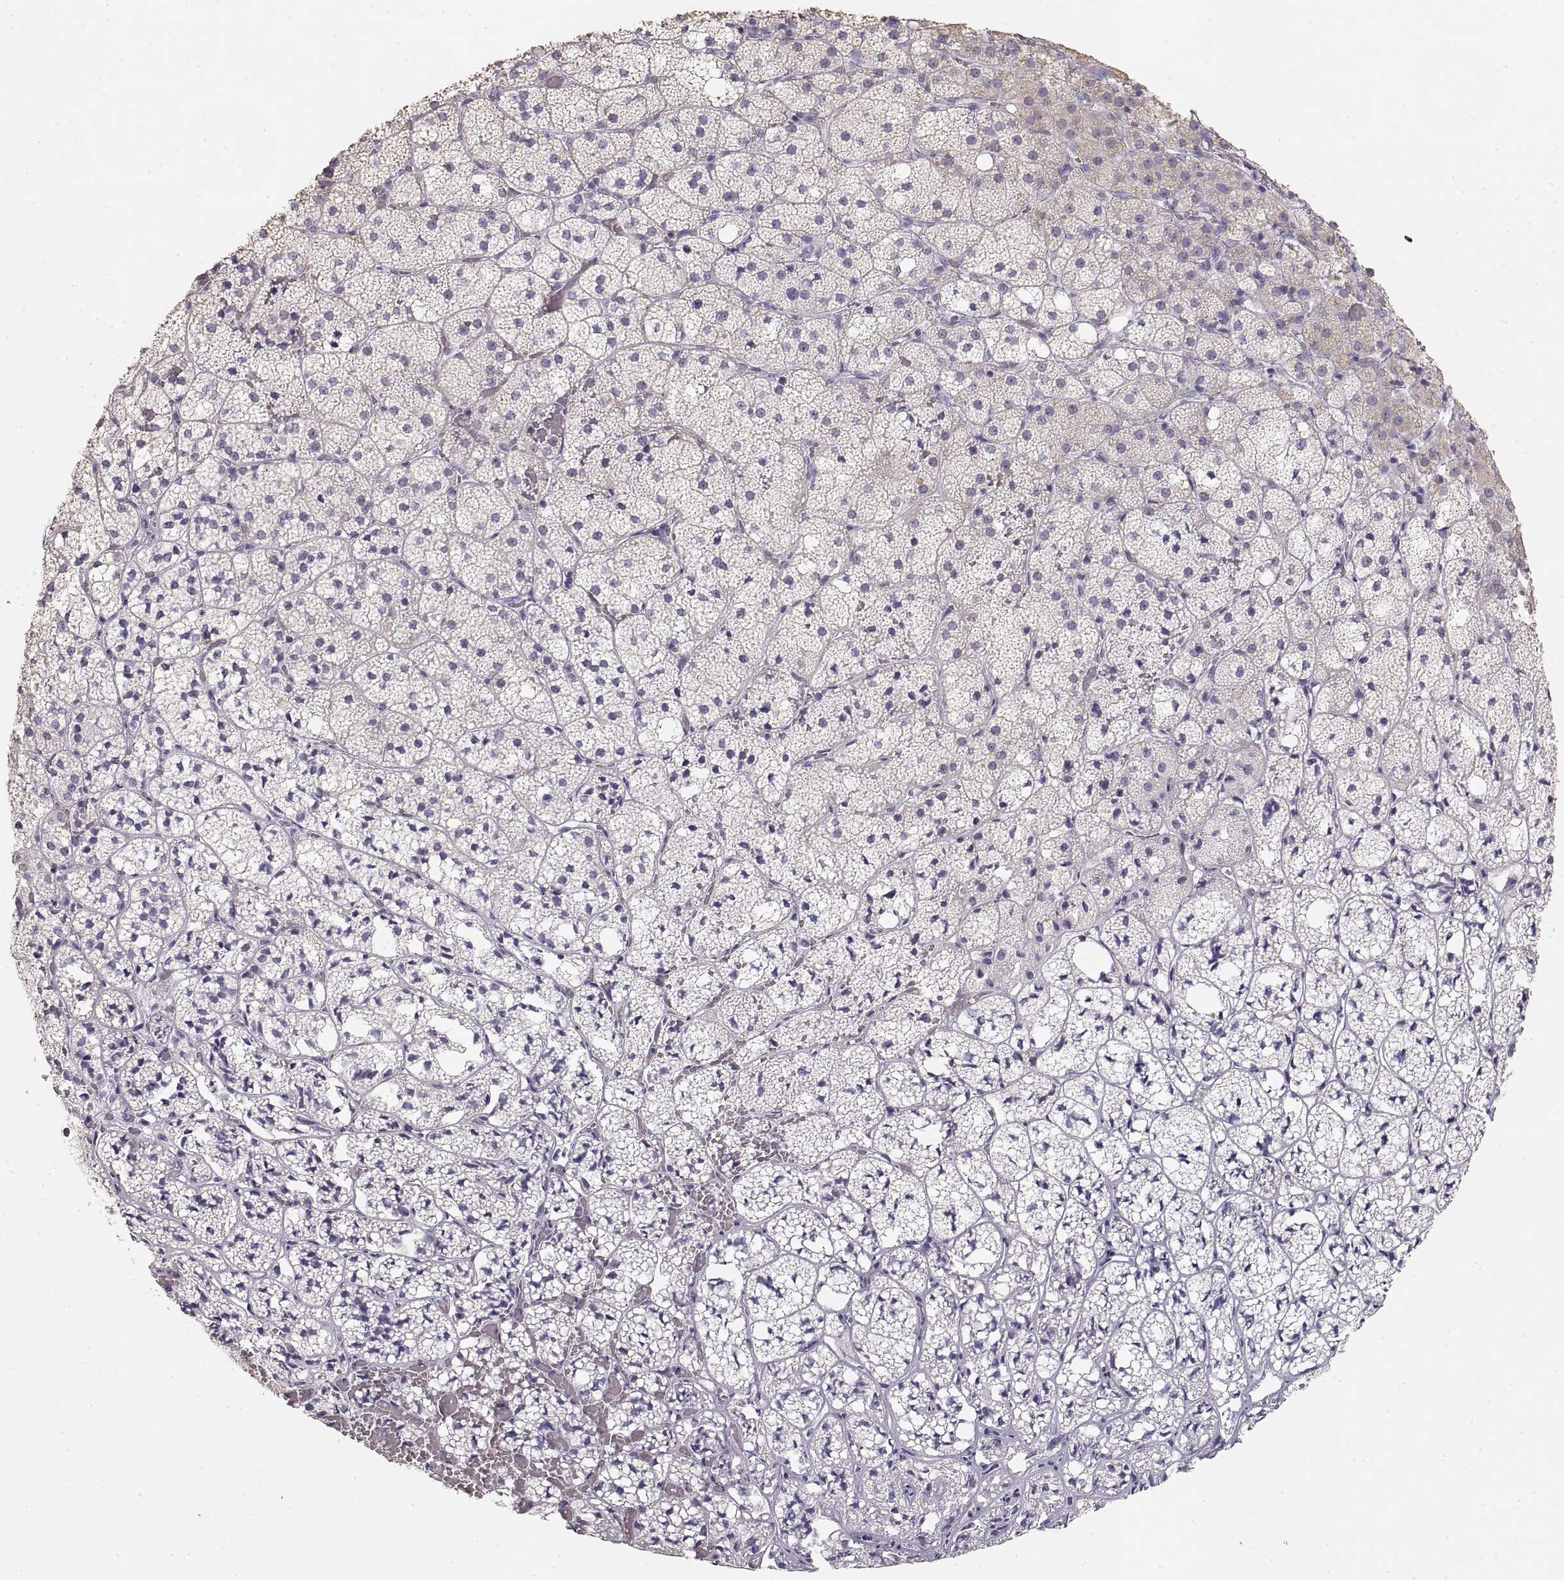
{"staining": {"intensity": "negative", "quantity": "none", "location": "none"}, "tissue": "adrenal gland", "cell_type": "Glandular cells", "image_type": "normal", "snomed": [{"axis": "morphology", "description": "Normal tissue, NOS"}, {"axis": "topography", "description": "Adrenal gland"}], "caption": "IHC of normal human adrenal gland displays no staining in glandular cells.", "gene": "ZP3", "patient": {"sex": "male", "age": 53}}